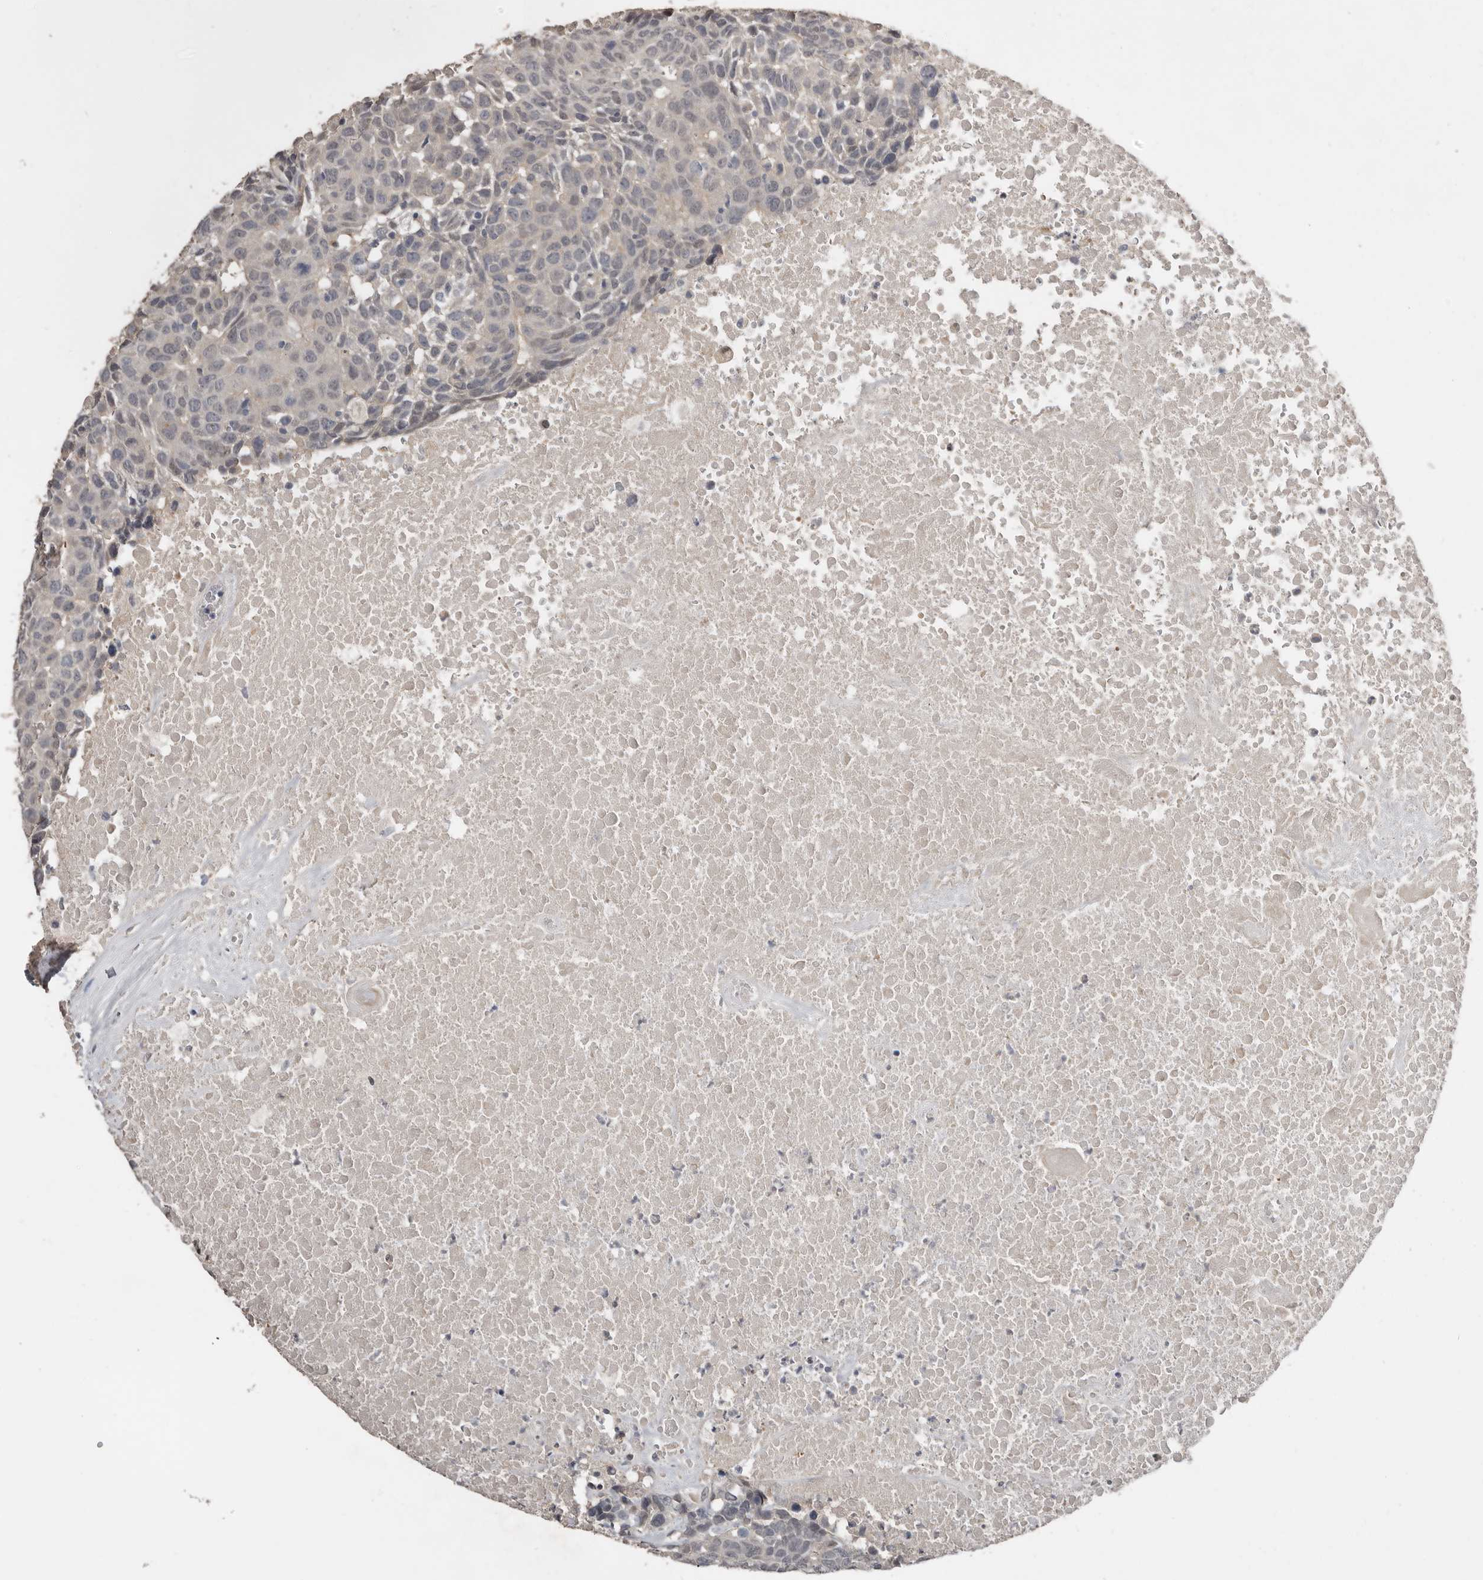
{"staining": {"intensity": "negative", "quantity": "none", "location": "none"}, "tissue": "head and neck cancer", "cell_type": "Tumor cells", "image_type": "cancer", "snomed": [{"axis": "morphology", "description": "Squamous cell carcinoma, NOS"}, {"axis": "topography", "description": "Head-Neck"}], "caption": "The immunohistochemistry (IHC) image has no significant staining in tumor cells of head and neck squamous cell carcinoma tissue.", "gene": "RBKS", "patient": {"sex": "male", "age": 66}}